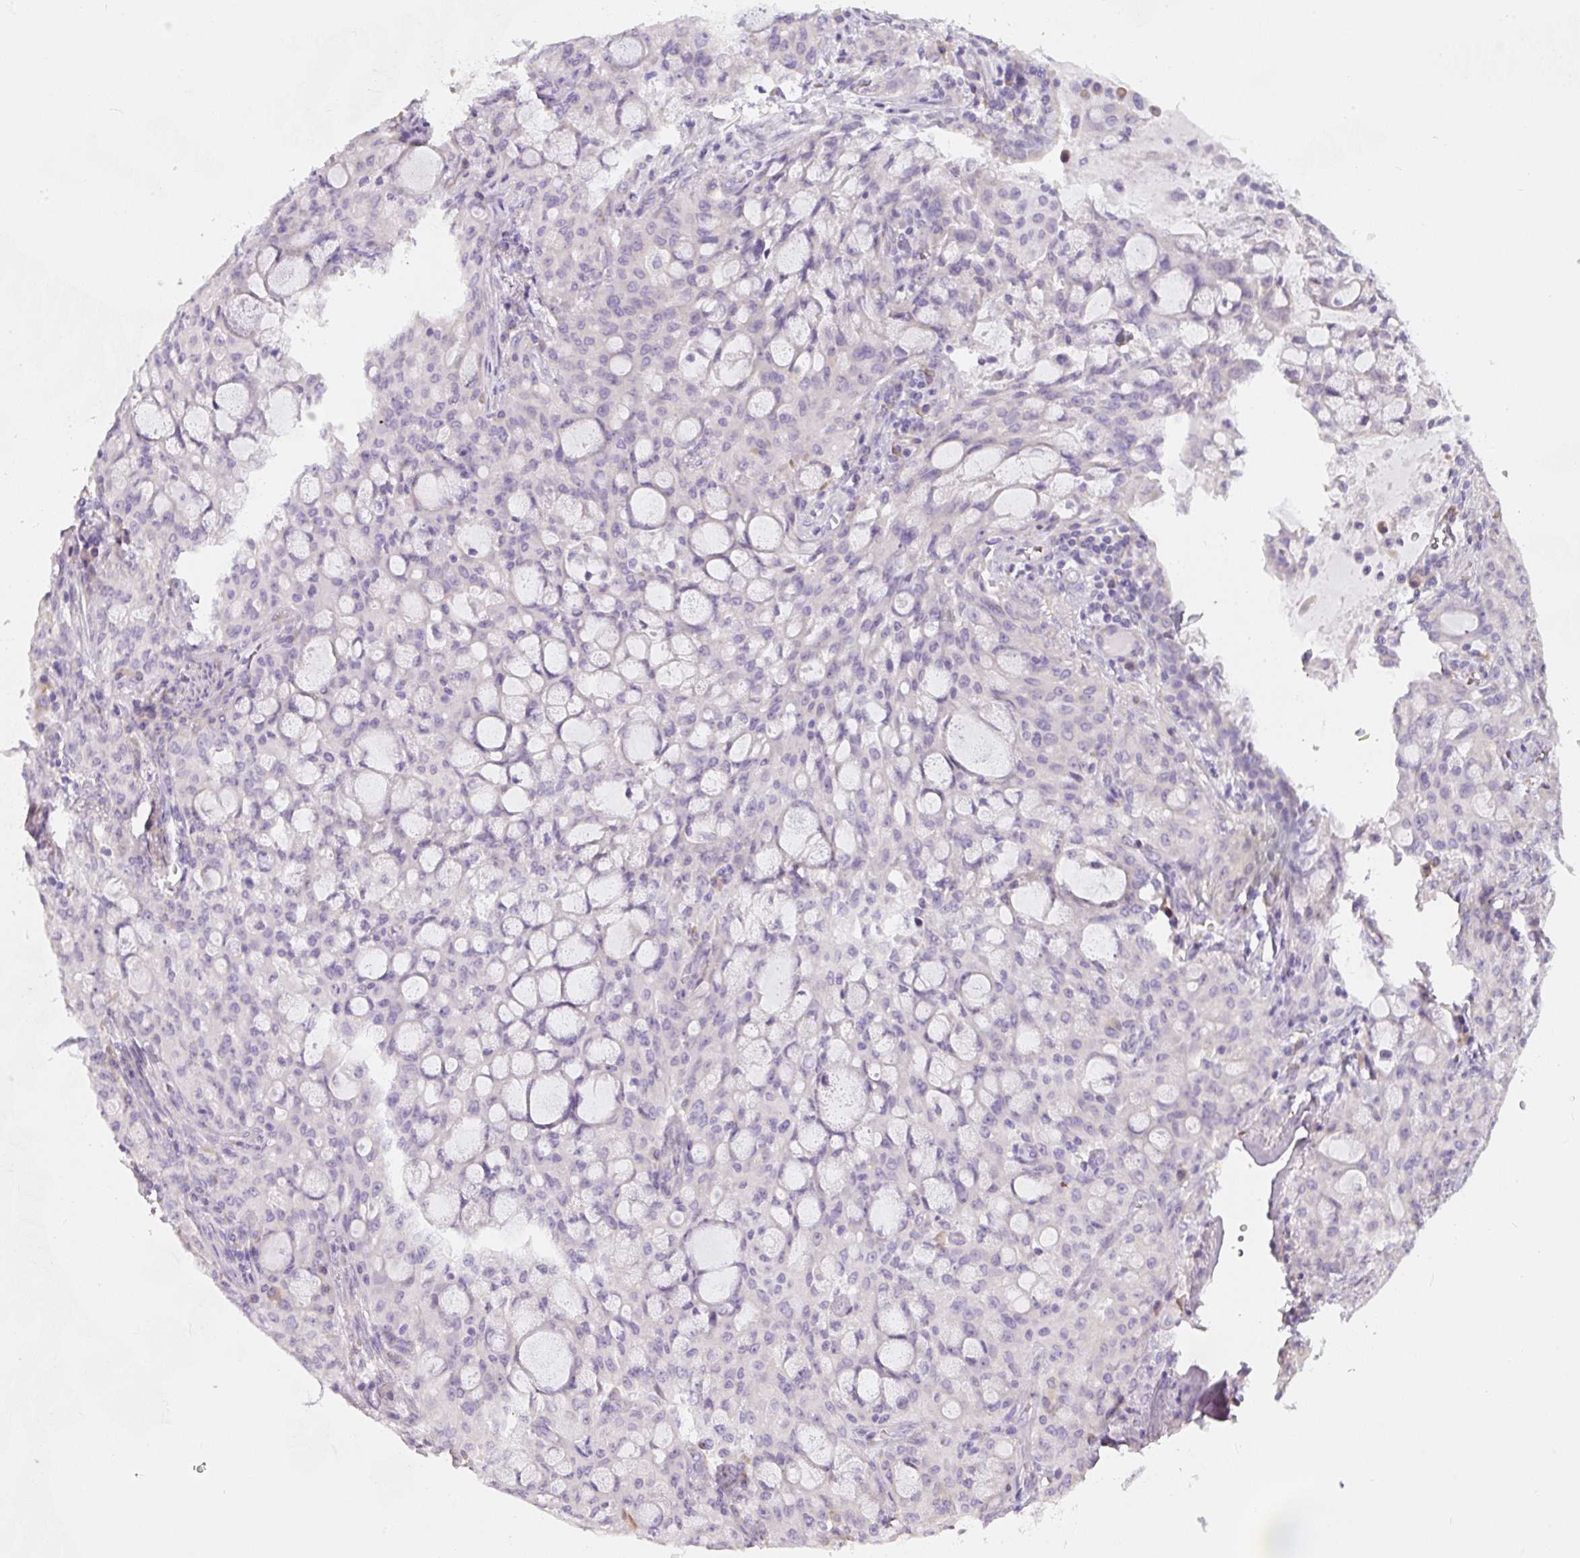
{"staining": {"intensity": "negative", "quantity": "none", "location": "none"}, "tissue": "lung cancer", "cell_type": "Tumor cells", "image_type": "cancer", "snomed": [{"axis": "morphology", "description": "Adenocarcinoma, NOS"}, {"axis": "topography", "description": "Lung"}], "caption": "Immunohistochemistry (IHC) micrograph of human lung adenocarcinoma stained for a protein (brown), which displays no expression in tumor cells.", "gene": "PWWP3B", "patient": {"sex": "female", "age": 44}}